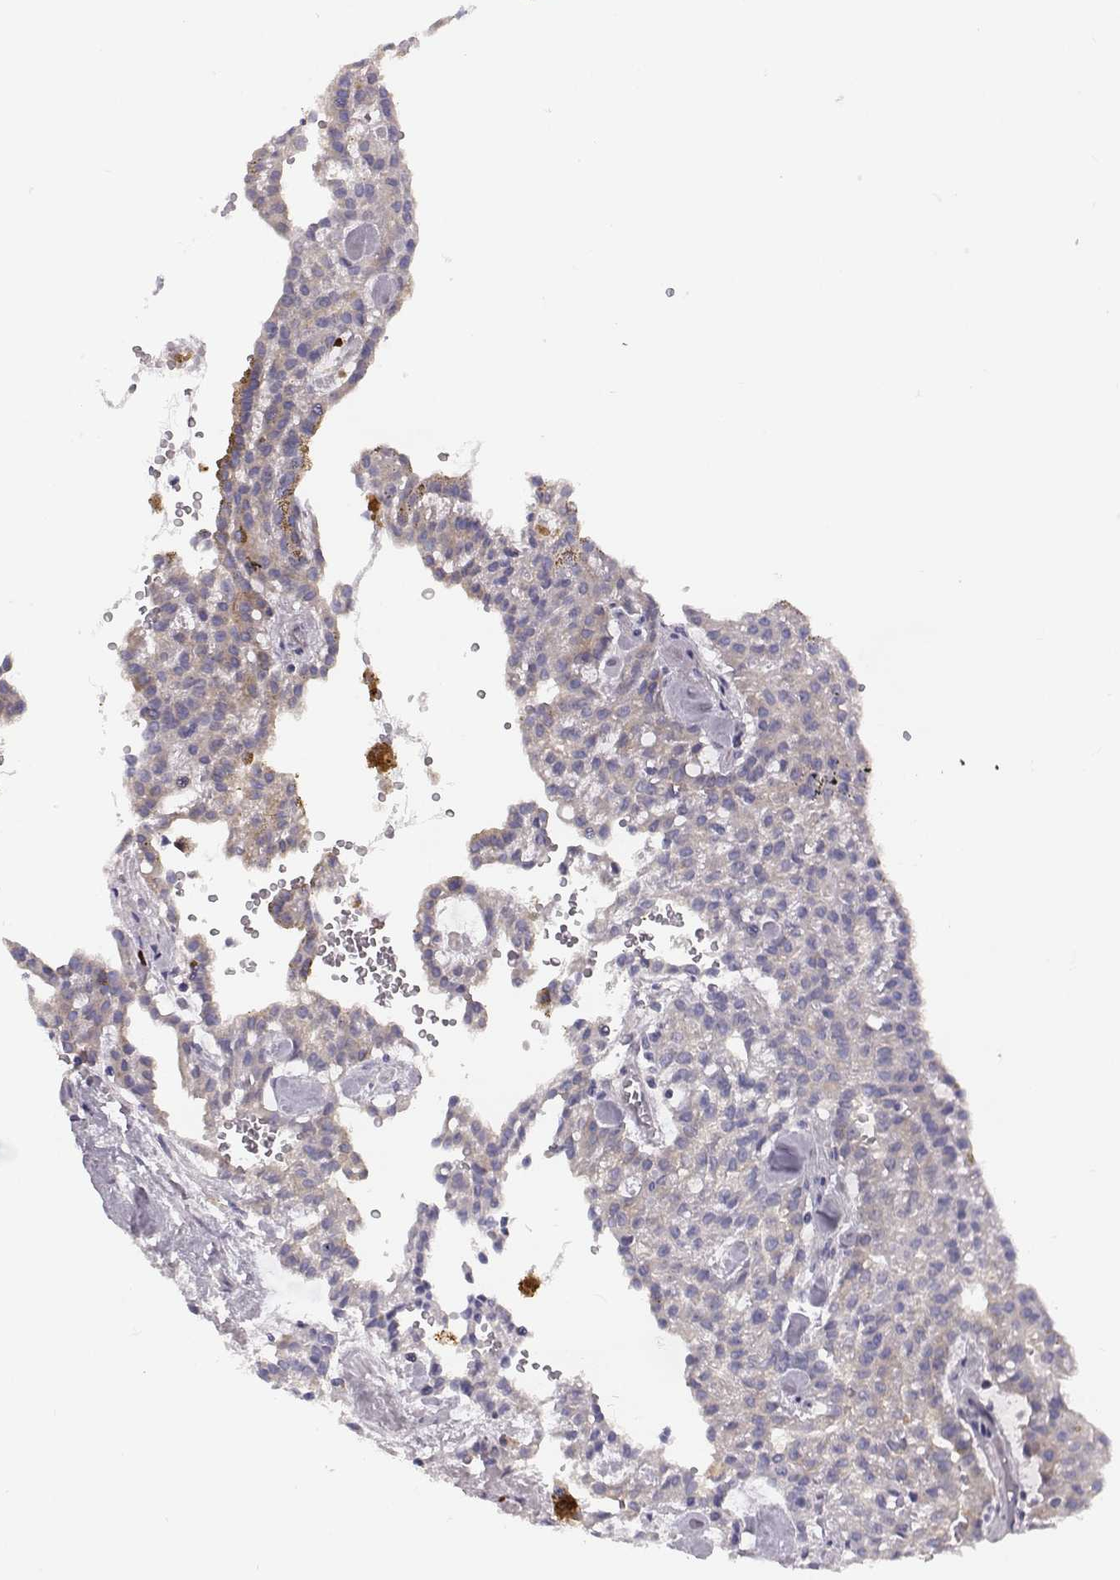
{"staining": {"intensity": "weak", "quantity": "<25%", "location": "cytoplasmic/membranous"}, "tissue": "renal cancer", "cell_type": "Tumor cells", "image_type": "cancer", "snomed": [{"axis": "morphology", "description": "Adenocarcinoma, NOS"}, {"axis": "topography", "description": "Kidney"}], "caption": "IHC of renal cancer reveals no staining in tumor cells.", "gene": "ADGRG5", "patient": {"sex": "male", "age": 63}}